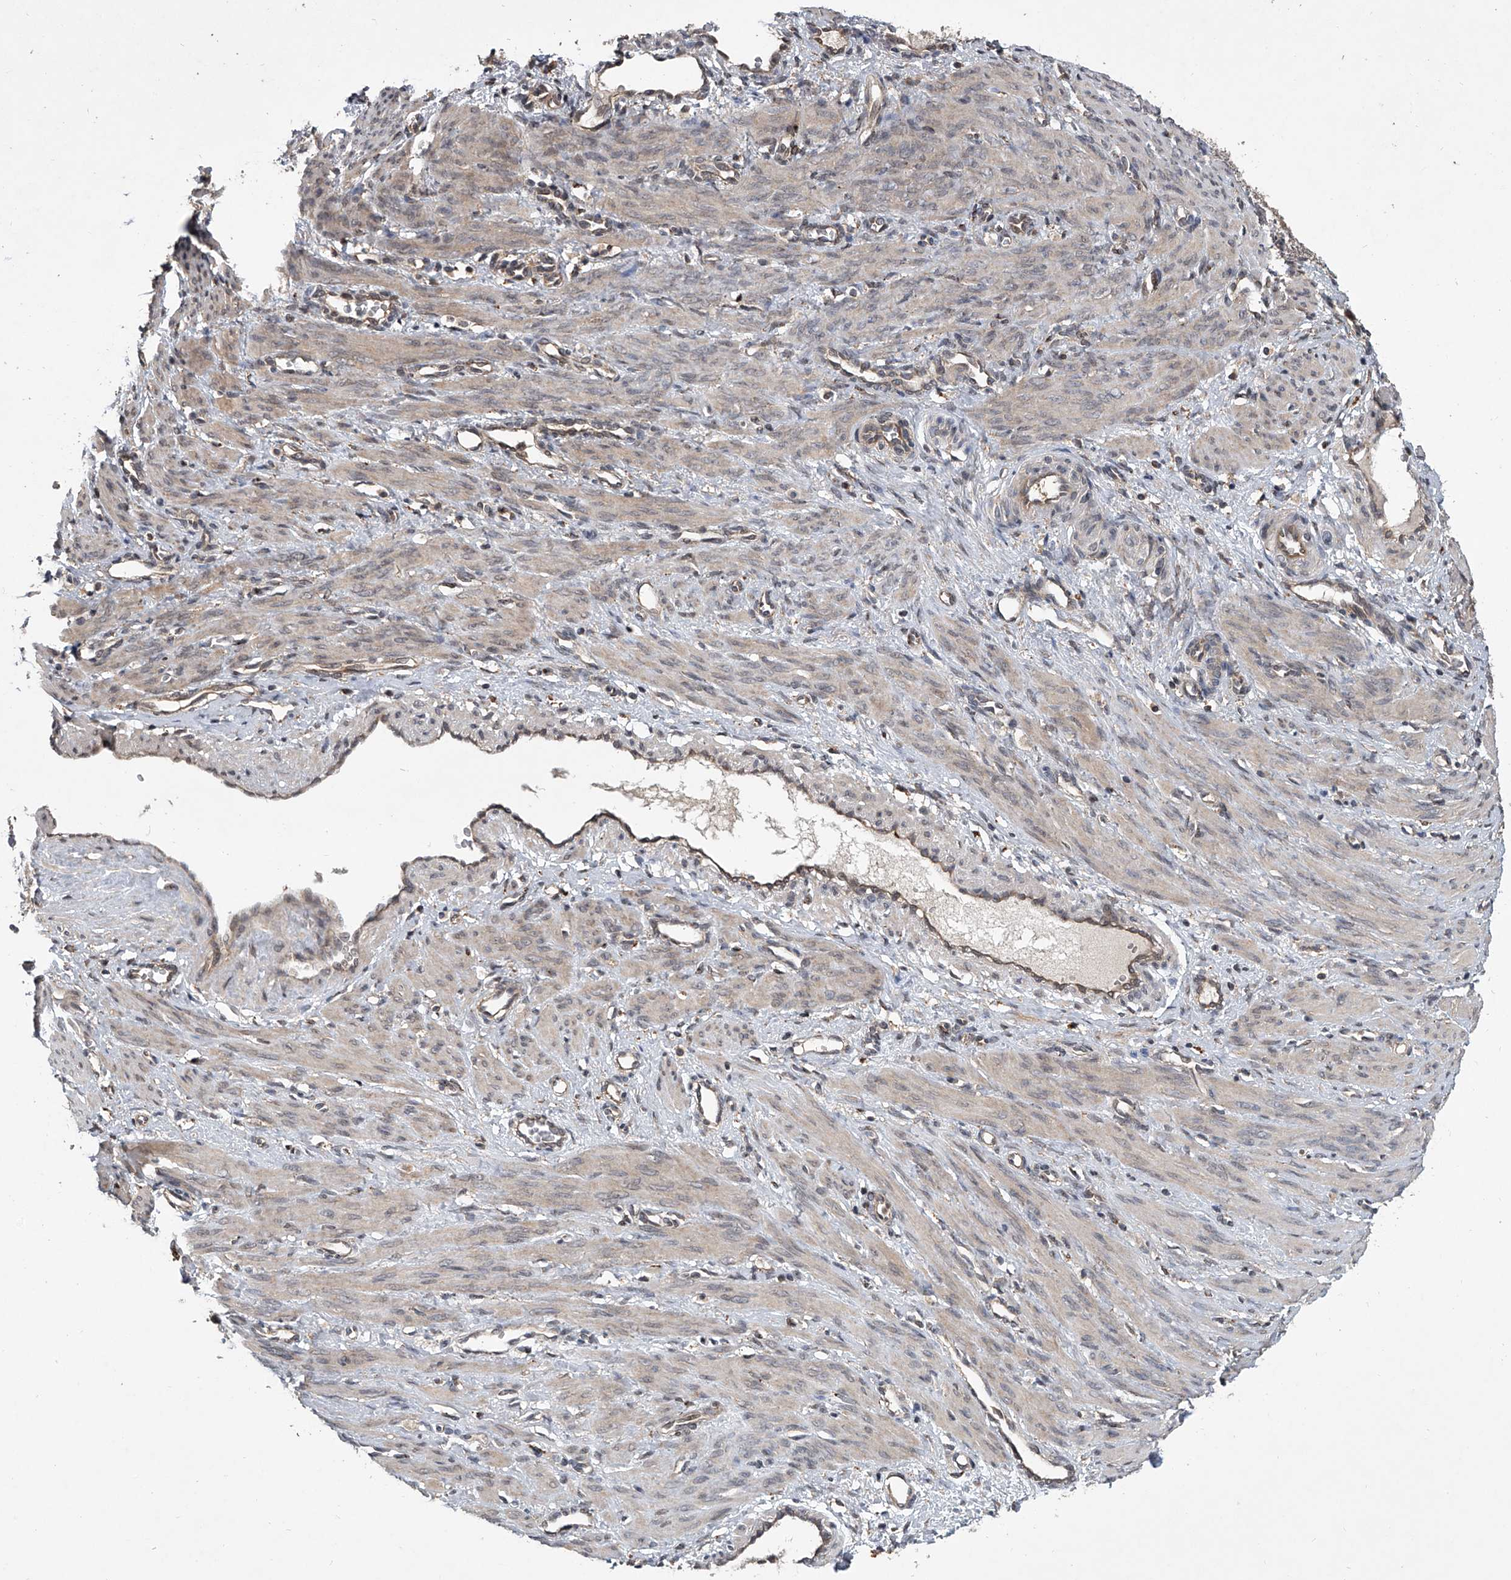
{"staining": {"intensity": "weak", "quantity": "25%-75%", "location": "cytoplasmic/membranous"}, "tissue": "smooth muscle", "cell_type": "Smooth muscle cells", "image_type": "normal", "snomed": [{"axis": "morphology", "description": "Normal tissue, NOS"}, {"axis": "topography", "description": "Endometrium"}], "caption": "Smooth muscle stained with DAB (3,3'-diaminobenzidine) immunohistochemistry exhibits low levels of weak cytoplasmic/membranous staining in approximately 25%-75% of smooth muscle cells.", "gene": "GEMIN8", "patient": {"sex": "female", "age": 33}}